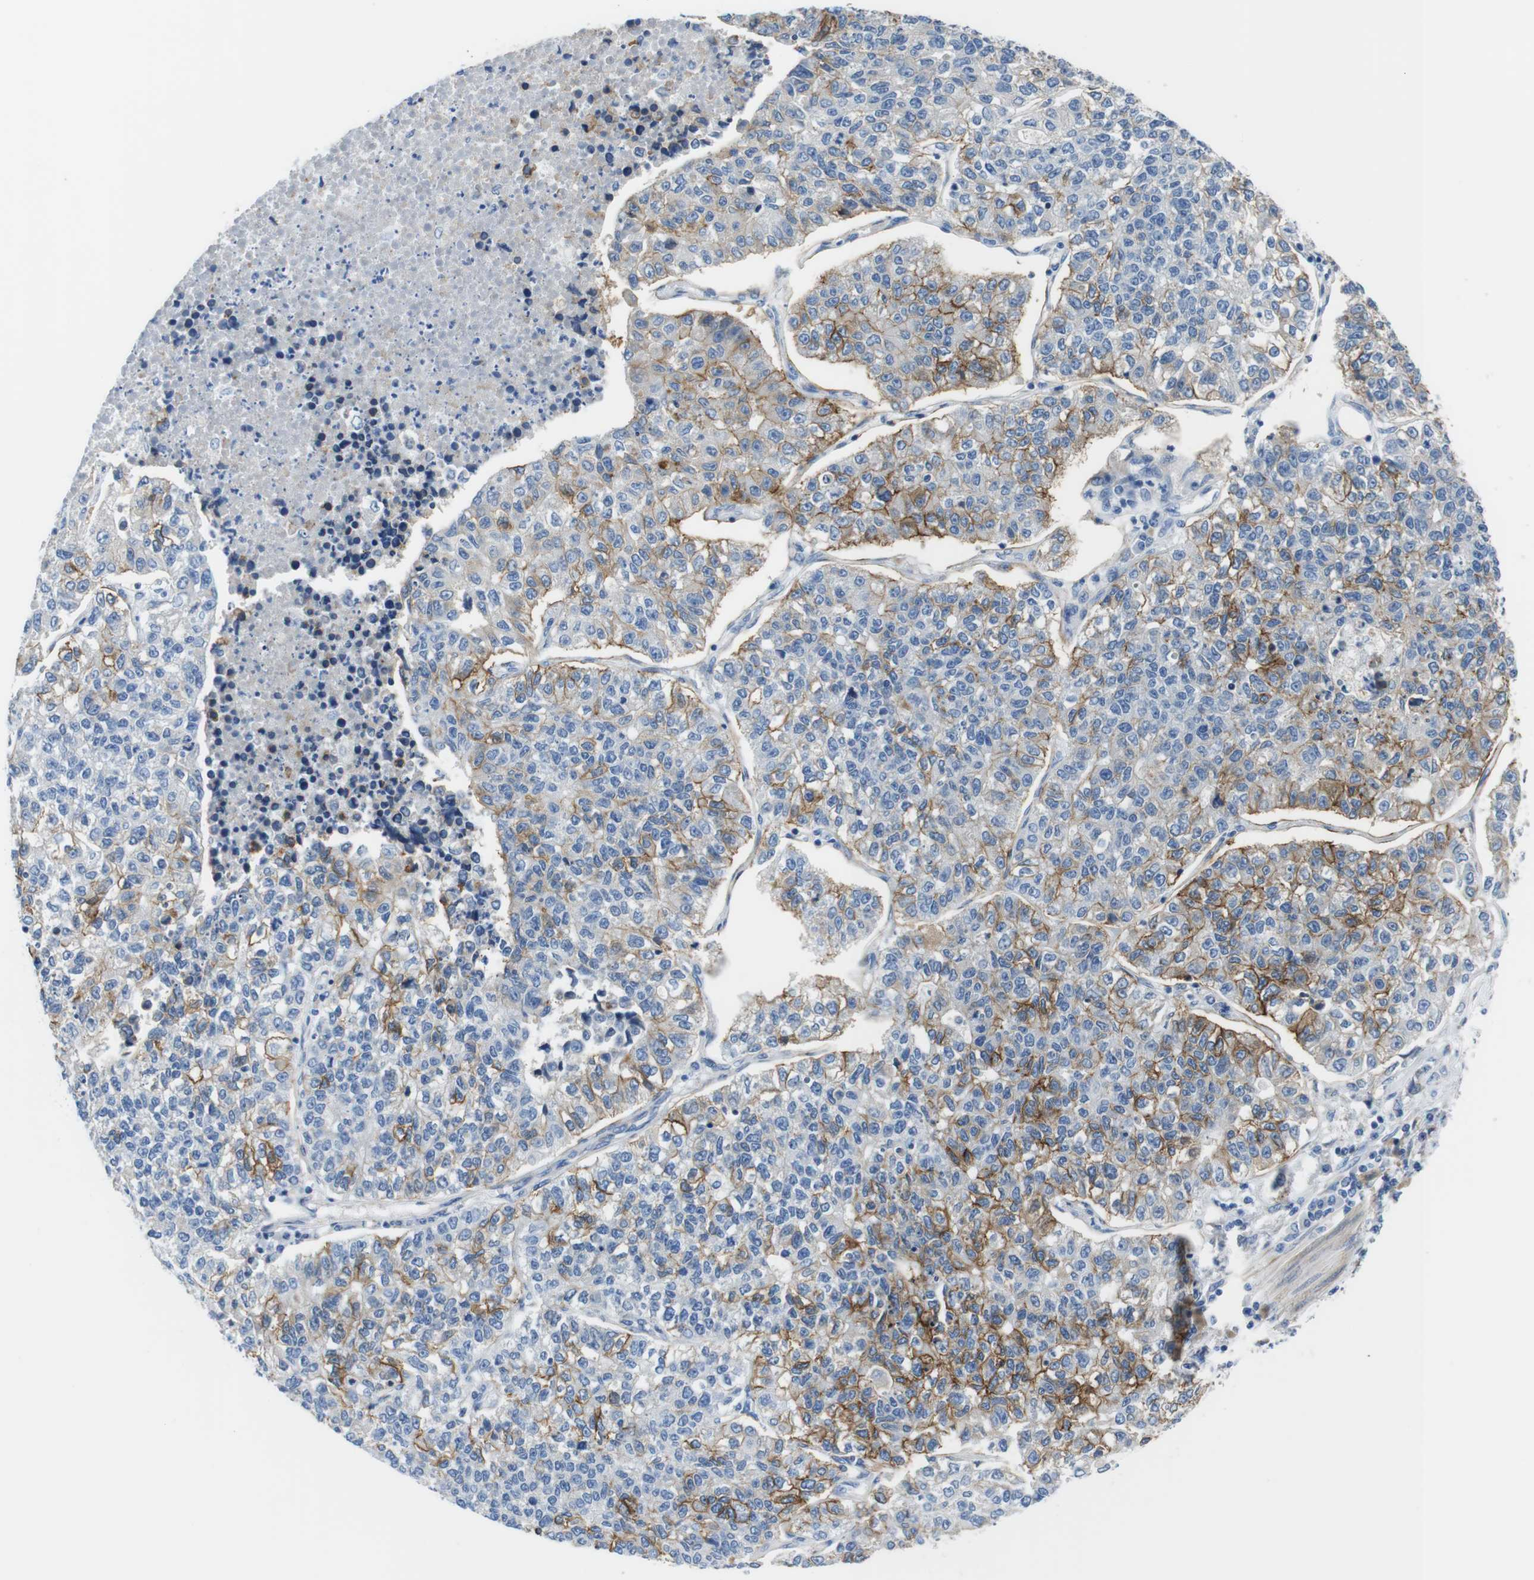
{"staining": {"intensity": "moderate", "quantity": "25%-75%", "location": "cytoplasmic/membranous"}, "tissue": "lung cancer", "cell_type": "Tumor cells", "image_type": "cancer", "snomed": [{"axis": "morphology", "description": "Adenocarcinoma, NOS"}, {"axis": "topography", "description": "Lung"}], "caption": "Protein staining of adenocarcinoma (lung) tissue exhibits moderate cytoplasmic/membranous staining in approximately 25%-75% of tumor cells.", "gene": "CDH8", "patient": {"sex": "male", "age": 49}}